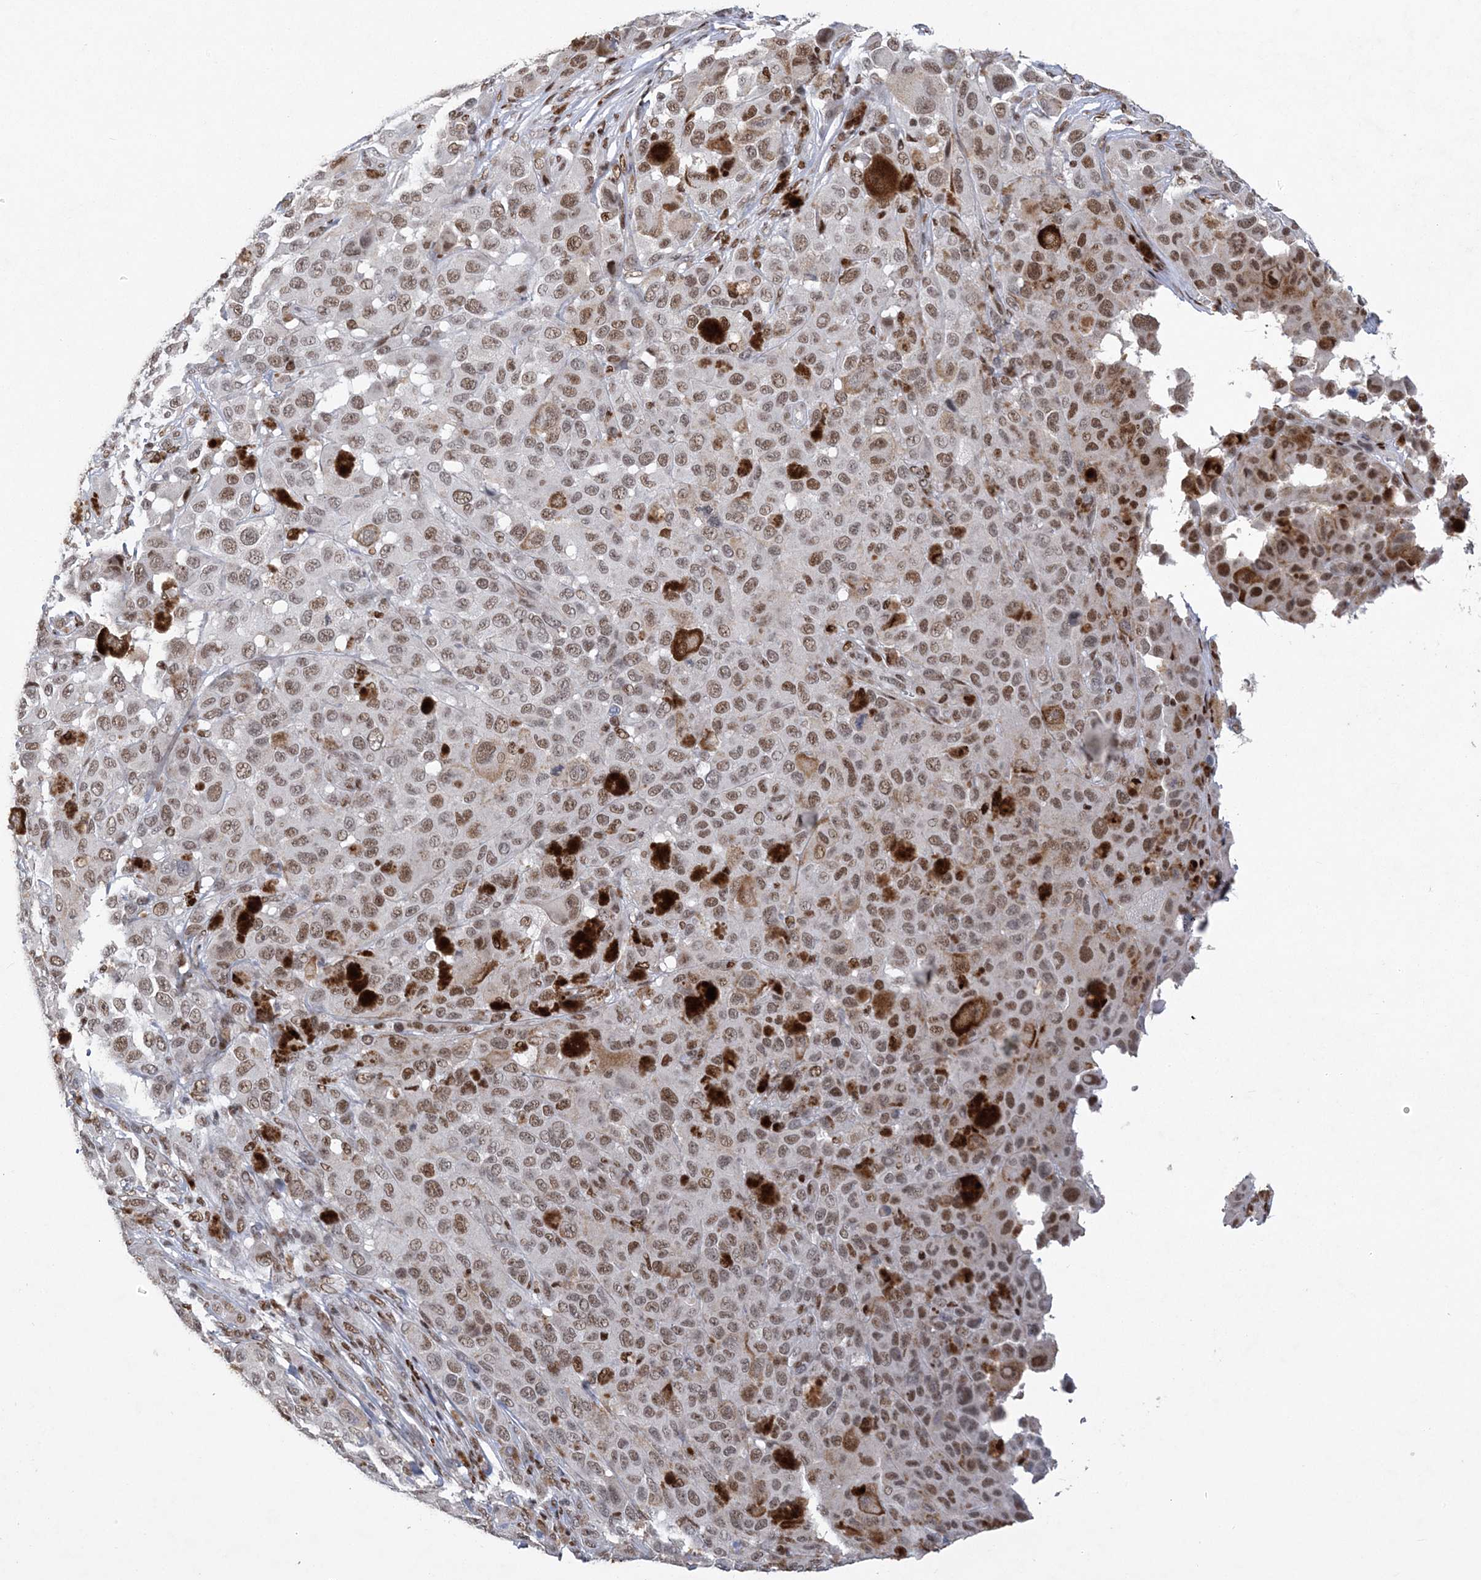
{"staining": {"intensity": "moderate", "quantity": ">75%", "location": "nuclear"}, "tissue": "melanoma", "cell_type": "Tumor cells", "image_type": "cancer", "snomed": [{"axis": "morphology", "description": "Malignant melanoma, NOS"}, {"axis": "topography", "description": "Skin"}], "caption": "IHC photomicrograph of malignant melanoma stained for a protein (brown), which demonstrates medium levels of moderate nuclear positivity in about >75% of tumor cells.", "gene": "ZBTB7A", "patient": {"sex": "male", "age": 96}}